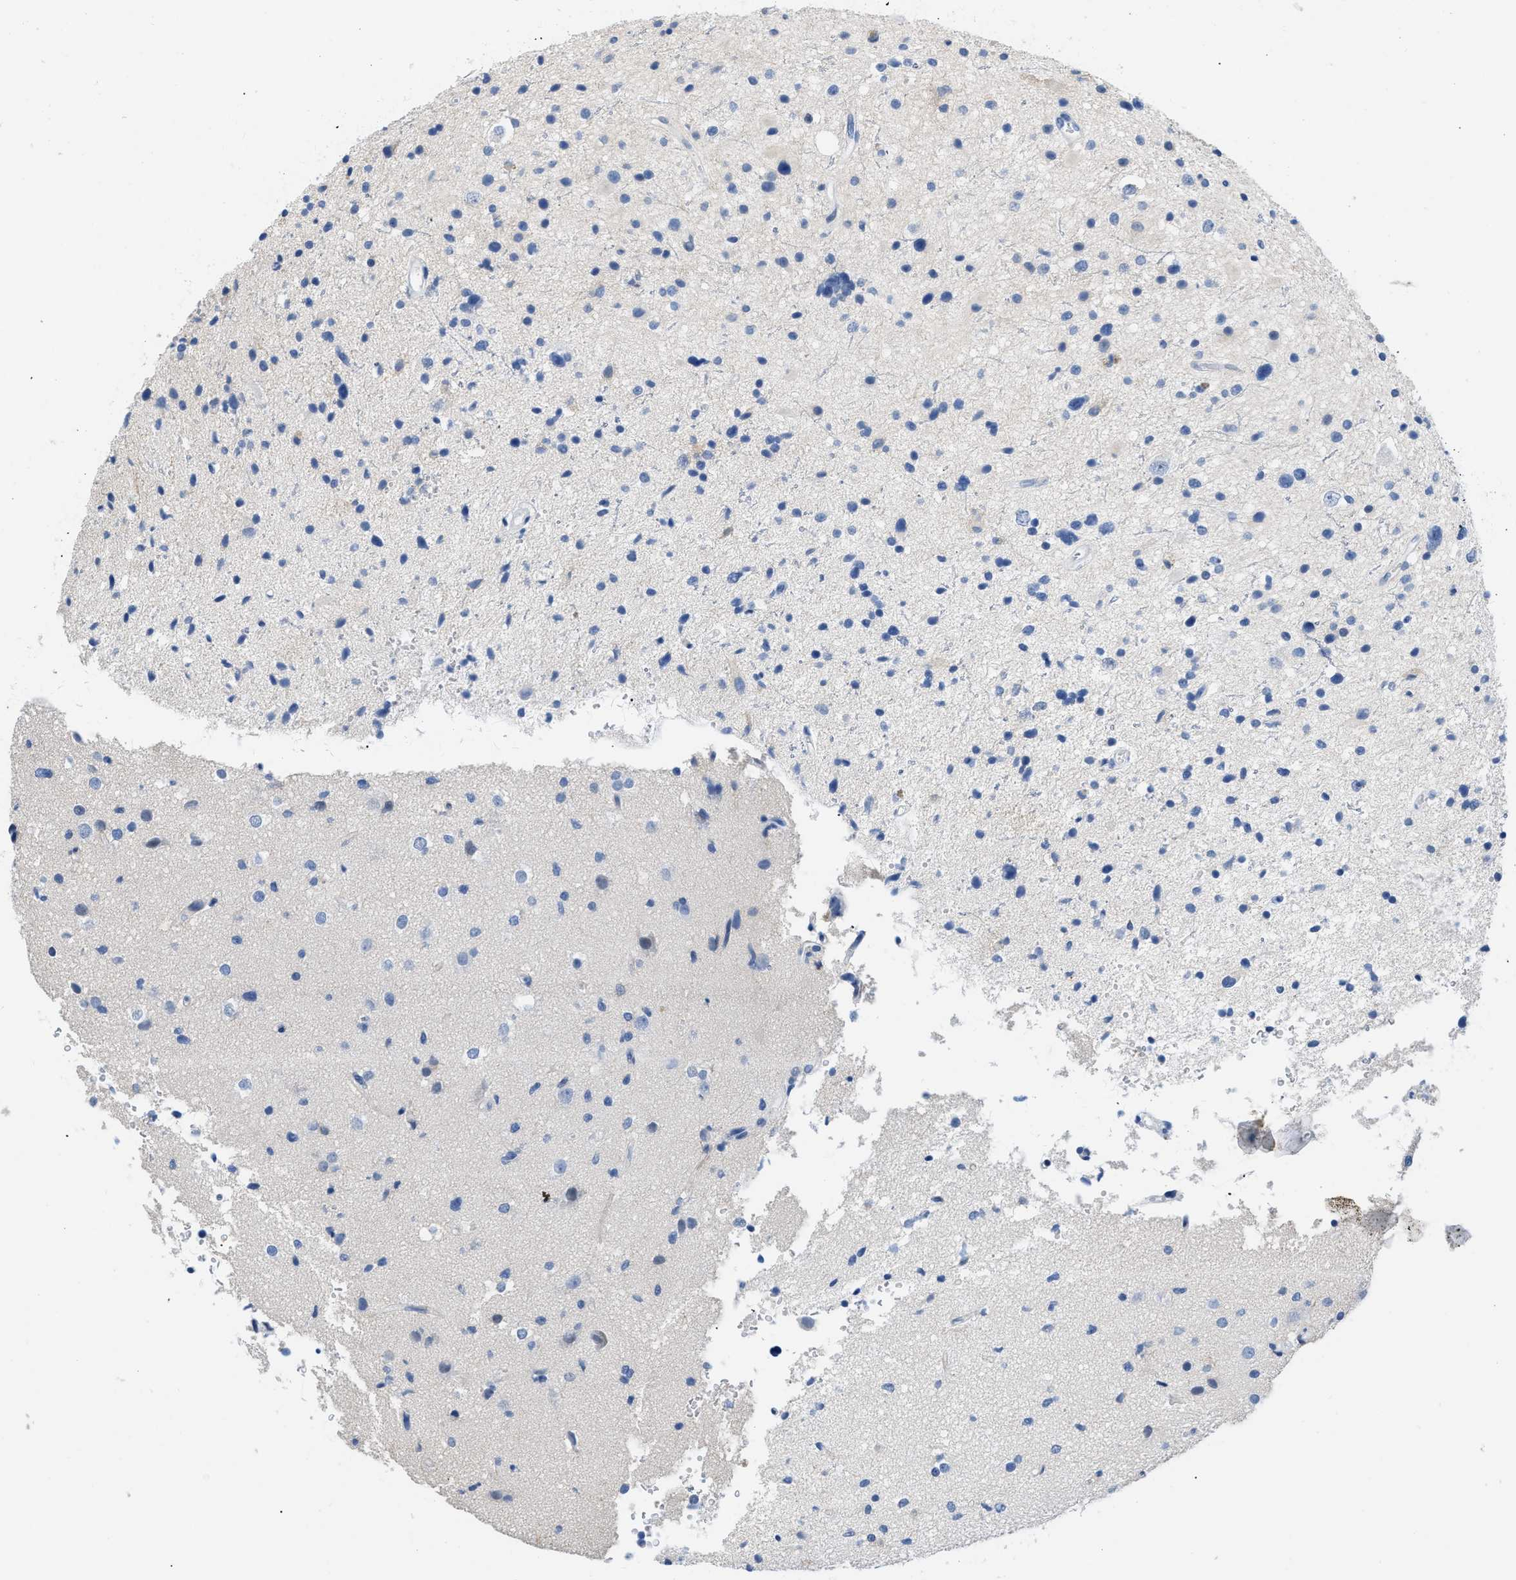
{"staining": {"intensity": "negative", "quantity": "none", "location": "none"}, "tissue": "glioma", "cell_type": "Tumor cells", "image_type": "cancer", "snomed": [{"axis": "morphology", "description": "Glioma, malignant, High grade"}, {"axis": "topography", "description": "Brain"}], "caption": "Malignant high-grade glioma was stained to show a protein in brown. There is no significant positivity in tumor cells.", "gene": "BOLL", "patient": {"sex": "male", "age": 33}}